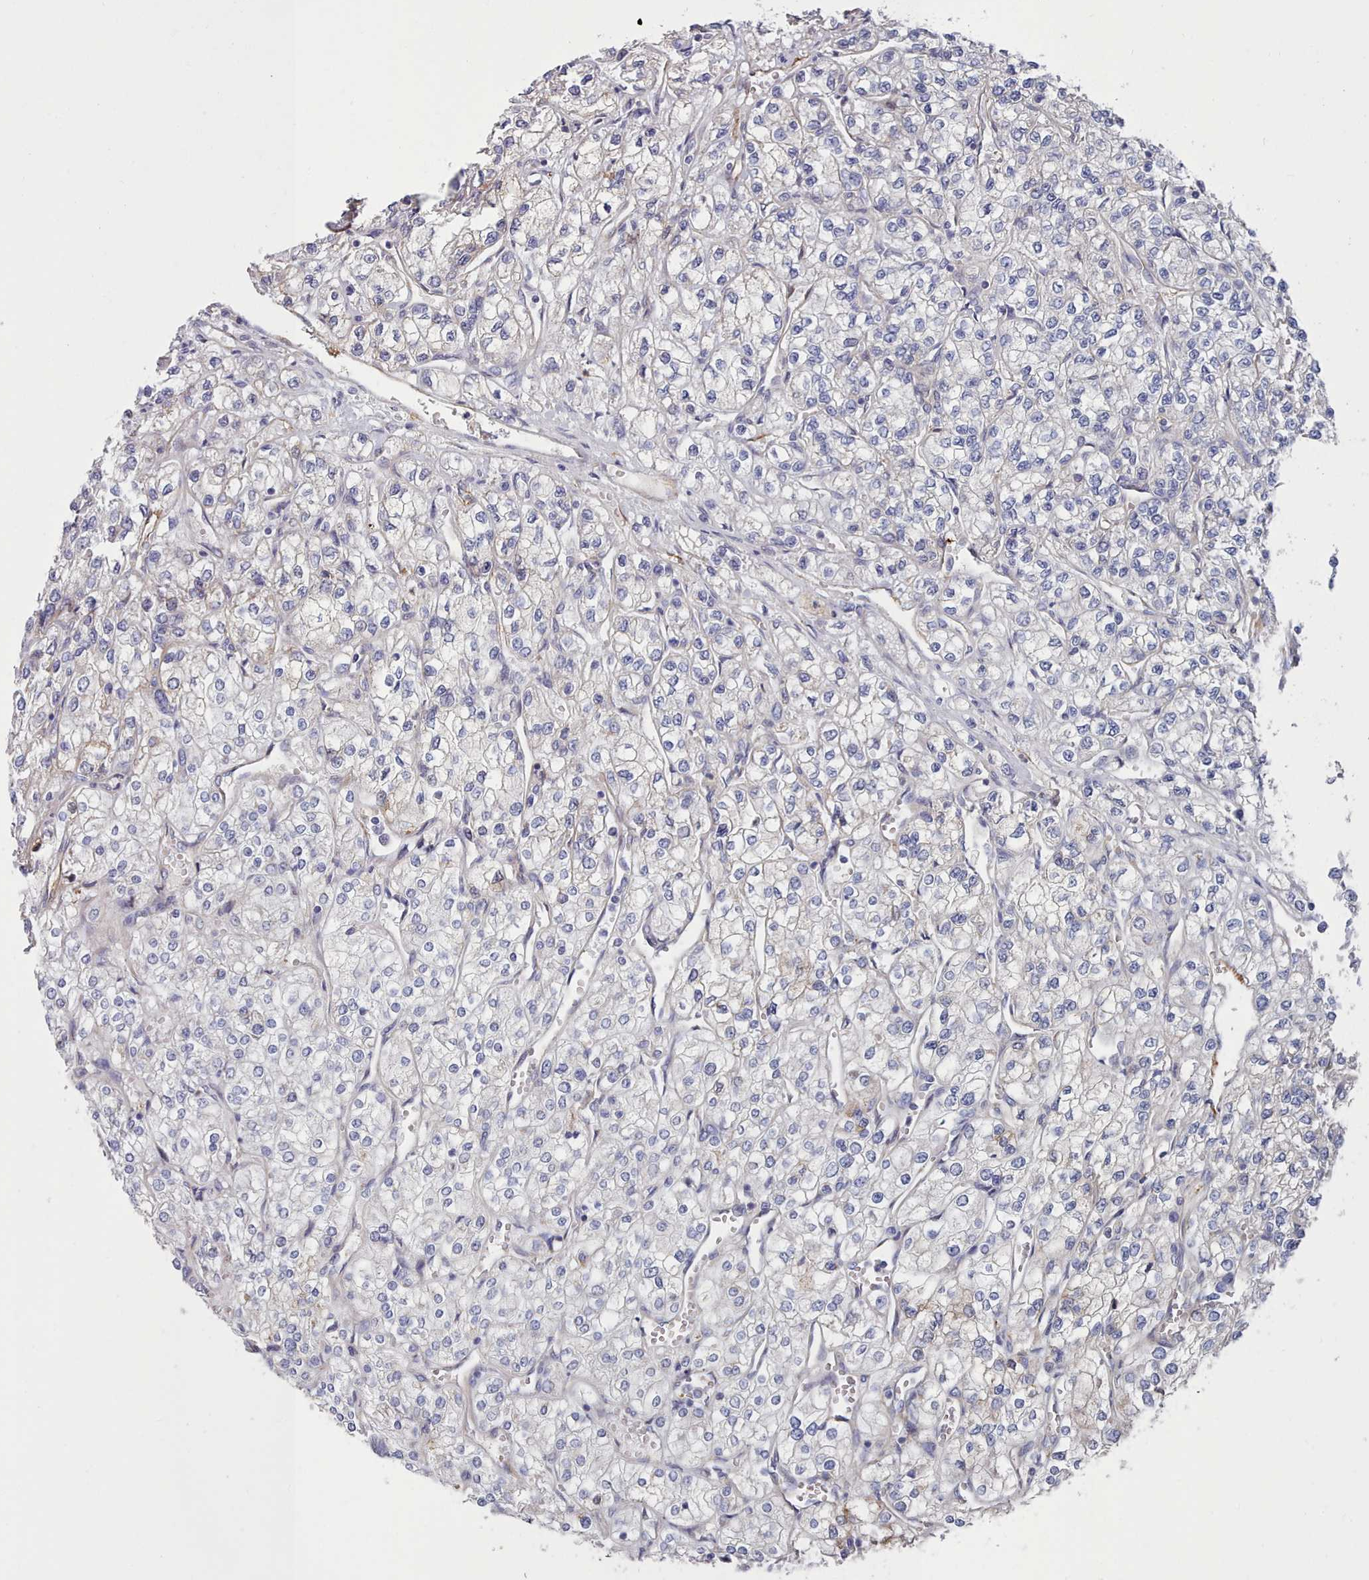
{"staining": {"intensity": "negative", "quantity": "none", "location": "none"}, "tissue": "renal cancer", "cell_type": "Tumor cells", "image_type": "cancer", "snomed": [{"axis": "morphology", "description": "Adenocarcinoma, NOS"}, {"axis": "topography", "description": "Kidney"}], "caption": "Histopathology image shows no protein staining in tumor cells of renal cancer tissue.", "gene": "G6PC1", "patient": {"sex": "male", "age": 80}}